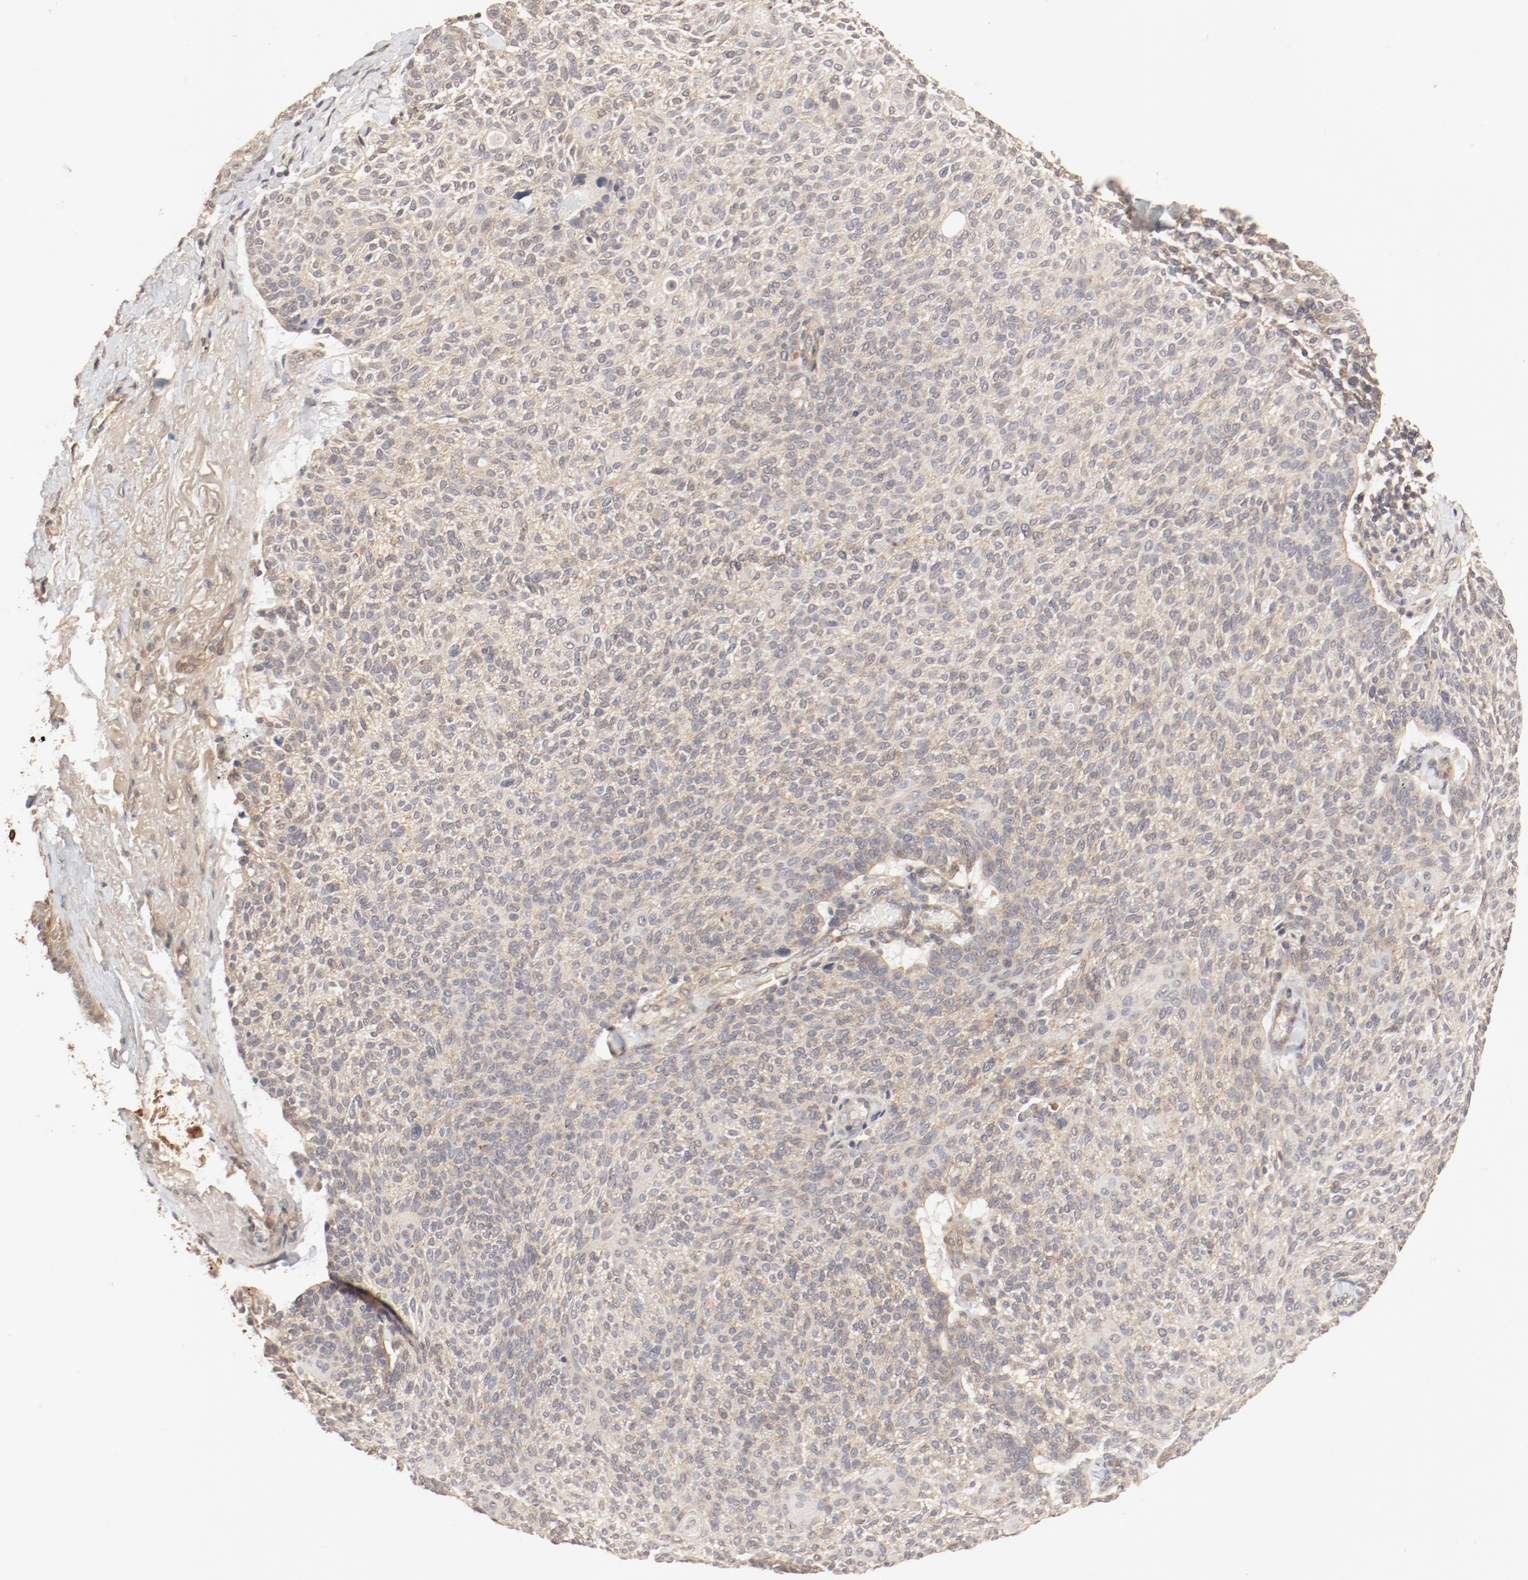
{"staining": {"intensity": "weak", "quantity": ">75%", "location": "cytoplasmic/membranous"}, "tissue": "skin cancer", "cell_type": "Tumor cells", "image_type": "cancer", "snomed": [{"axis": "morphology", "description": "Normal tissue, NOS"}, {"axis": "morphology", "description": "Basal cell carcinoma"}, {"axis": "topography", "description": "Skin"}], "caption": "IHC image of human skin cancer stained for a protein (brown), which displays low levels of weak cytoplasmic/membranous staining in about >75% of tumor cells.", "gene": "IL3RA", "patient": {"sex": "female", "age": 70}}